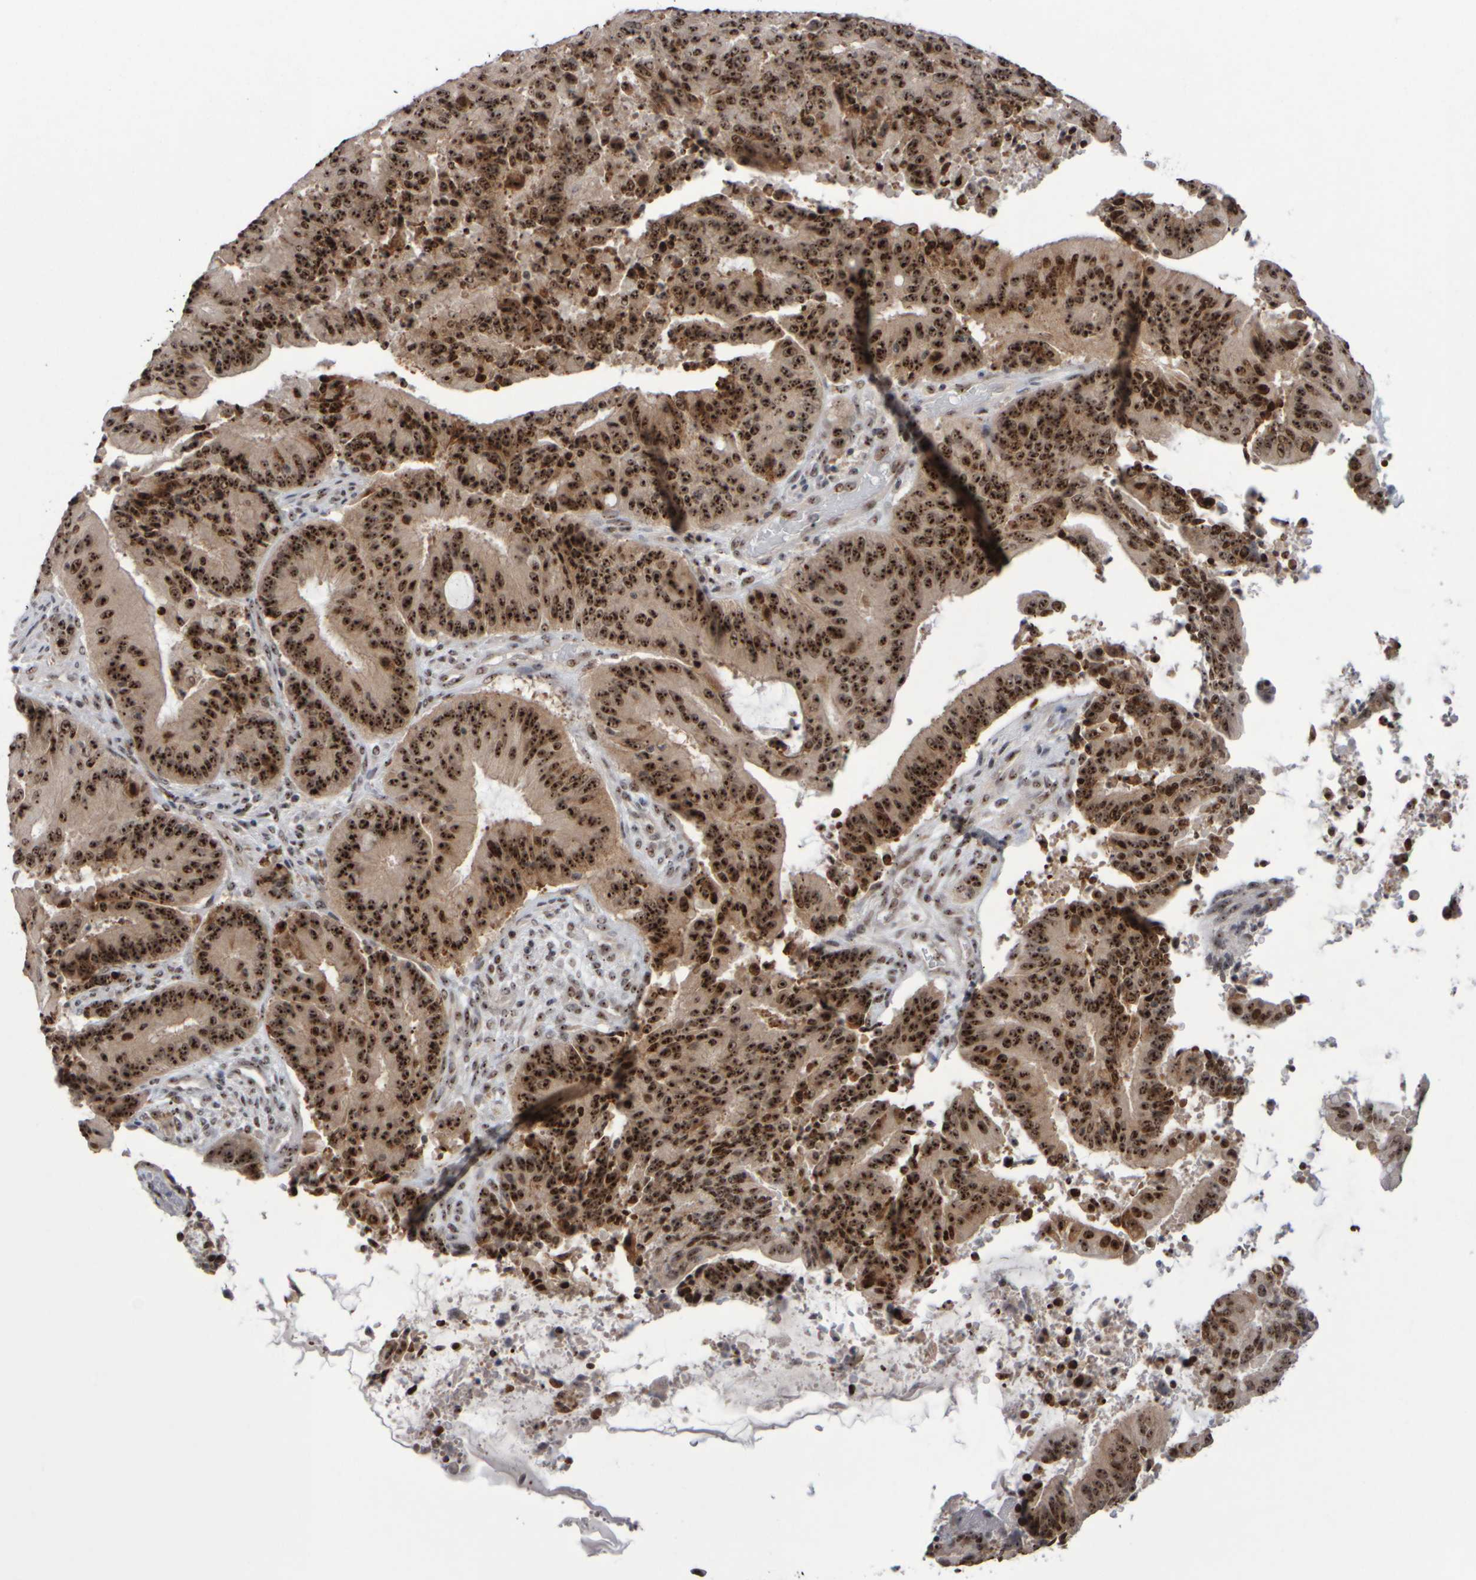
{"staining": {"intensity": "strong", "quantity": ">75%", "location": "cytoplasmic/membranous,nuclear"}, "tissue": "liver cancer", "cell_type": "Tumor cells", "image_type": "cancer", "snomed": [{"axis": "morphology", "description": "Normal tissue, NOS"}, {"axis": "morphology", "description": "Cholangiocarcinoma"}, {"axis": "topography", "description": "Liver"}, {"axis": "topography", "description": "Peripheral nerve tissue"}], "caption": "An immunohistochemistry (IHC) photomicrograph of neoplastic tissue is shown. Protein staining in brown shows strong cytoplasmic/membranous and nuclear positivity in liver cholangiocarcinoma within tumor cells.", "gene": "SURF6", "patient": {"sex": "female", "age": 73}}